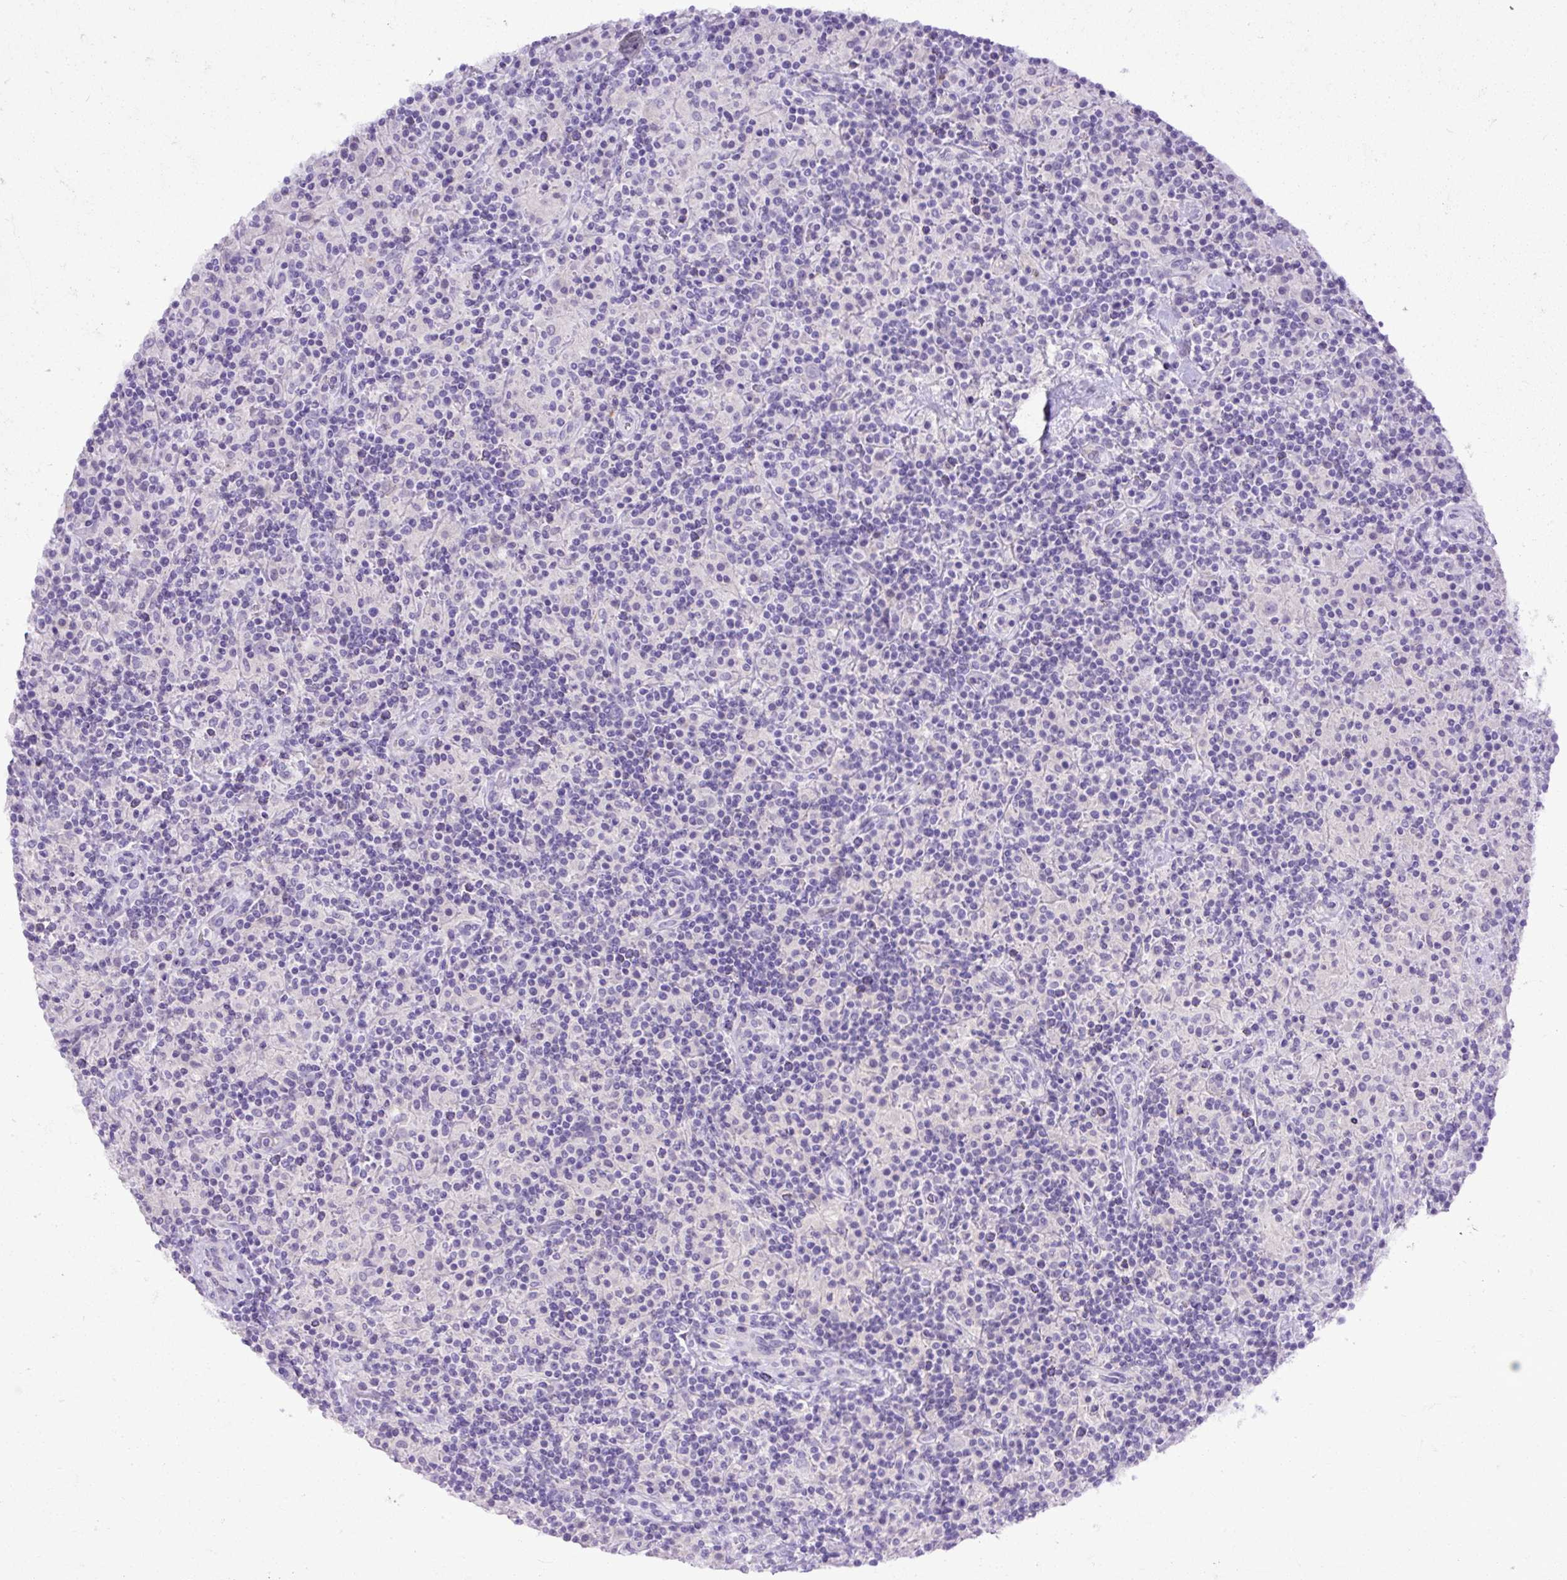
{"staining": {"intensity": "negative", "quantity": "none", "location": "none"}, "tissue": "lymphoma", "cell_type": "Tumor cells", "image_type": "cancer", "snomed": [{"axis": "morphology", "description": "Hodgkin's disease, NOS"}, {"axis": "topography", "description": "Lymph node"}], "caption": "Immunohistochemistry micrograph of neoplastic tissue: Hodgkin's disease stained with DAB (3,3'-diaminobenzidine) exhibits no significant protein staining in tumor cells.", "gene": "SPTBN5", "patient": {"sex": "male", "age": 70}}